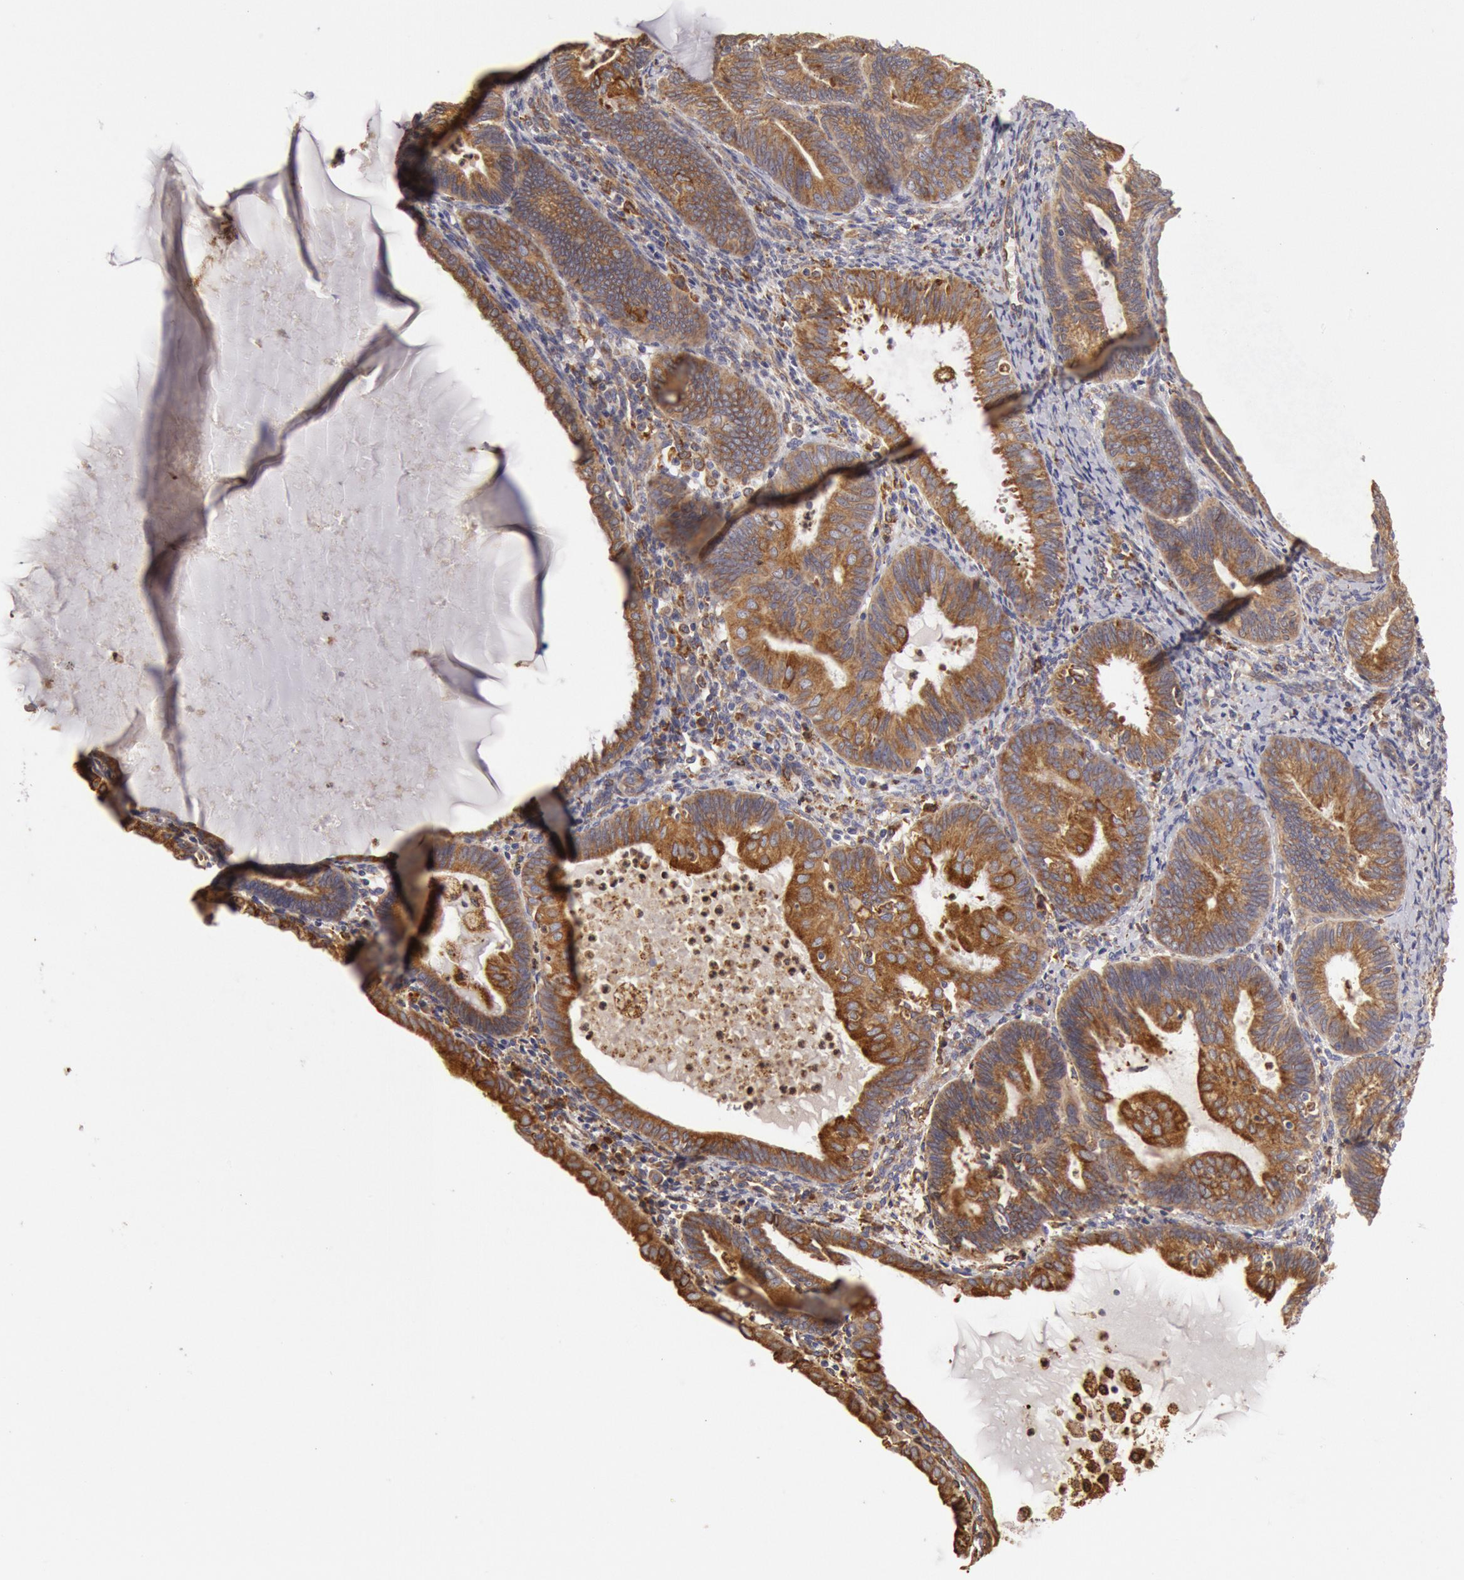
{"staining": {"intensity": "moderate", "quantity": ">75%", "location": "cytoplasmic/membranous"}, "tissue": "endometrial cancer", "cell_type": "Tumor cells", "image_type": "cancer", "snomed": [{"axis": "morphology", "description": "Adenocarcinoma, NOS"}, {"axis": "topography", "description": "Endometrium"}], "caption": "Tumor cells demonstrate medium levels of moderate cytoplasmic/membranous positivity in approximately >75% of cells in human adenocarcinoma (endometrial).", "gene": "ERP44", "patient": {"sex": "female", "age": 63}}